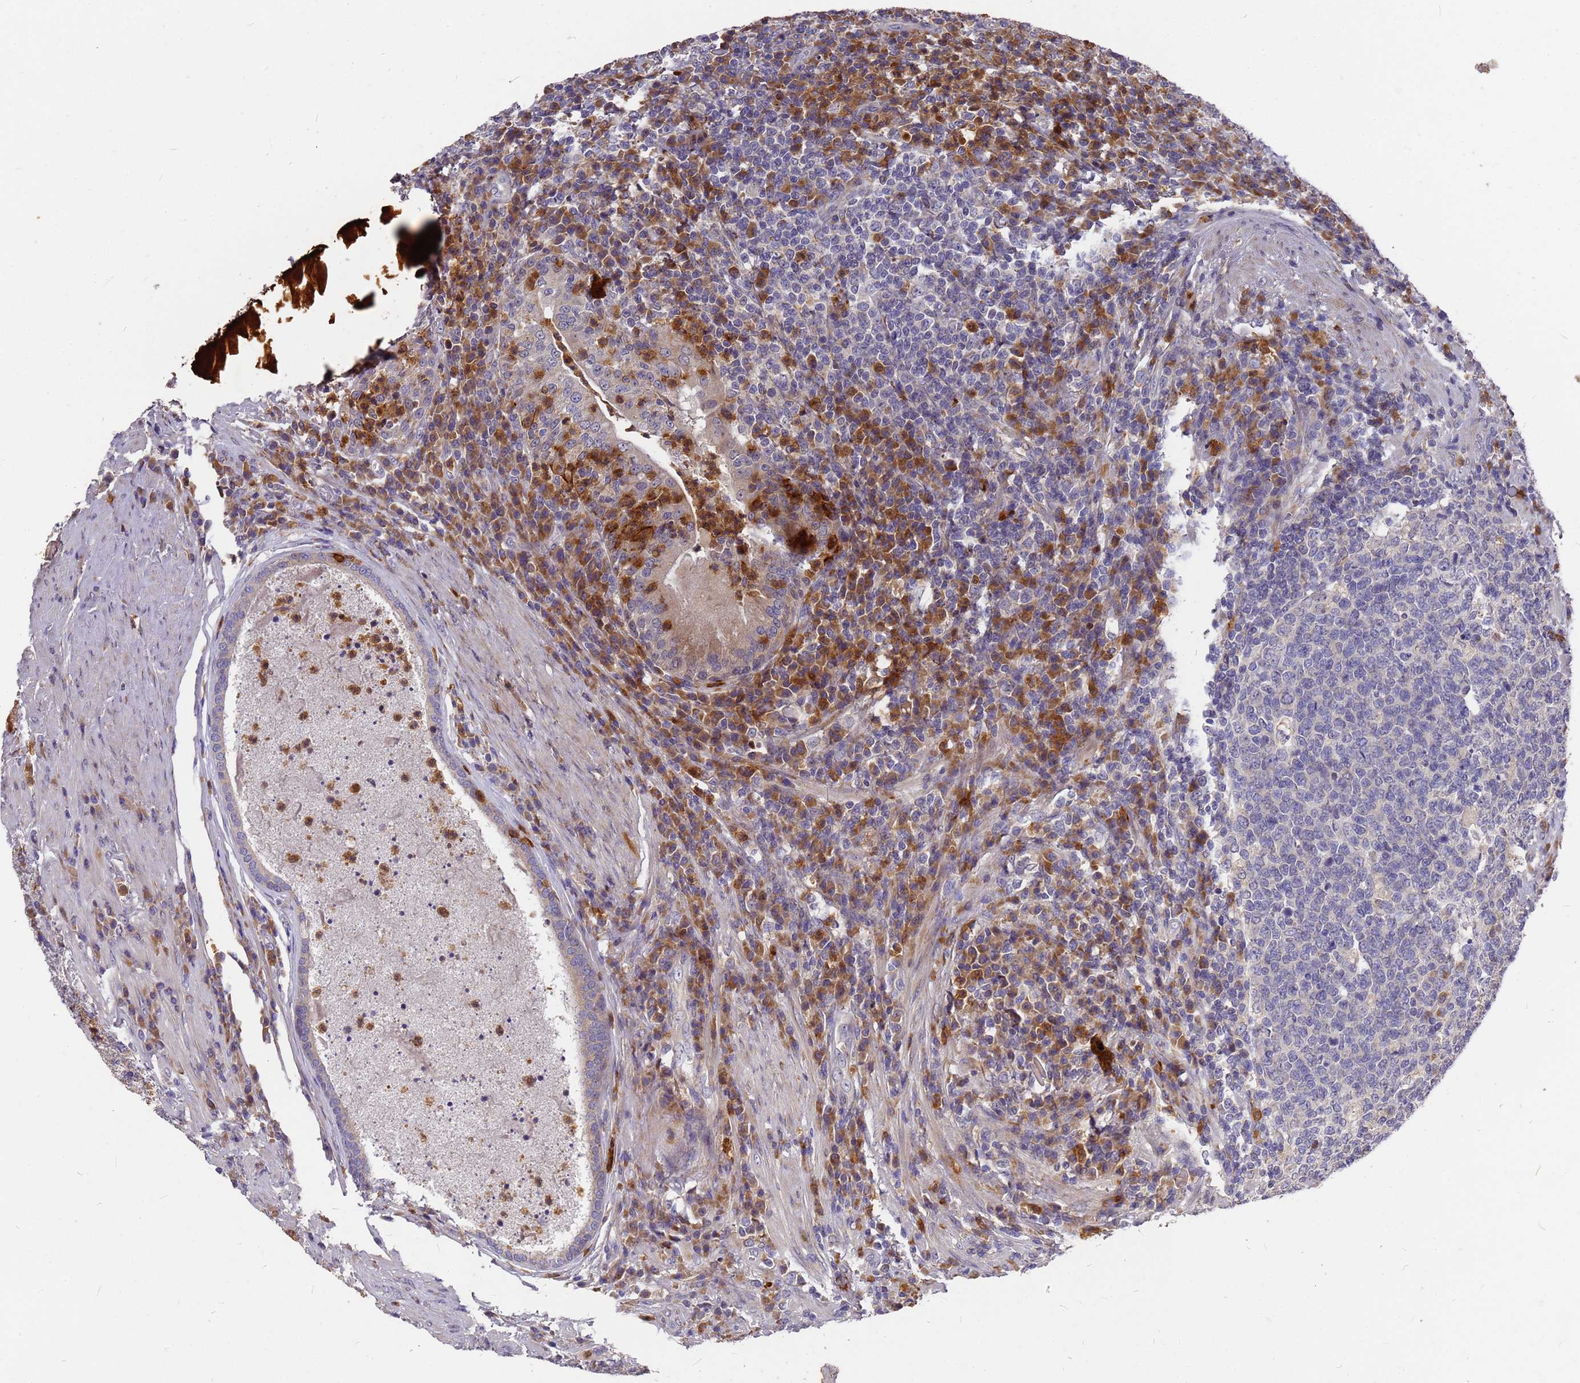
{"staining": {"intensity": "weak", "quantity": "<25%", "location": "cytoplasmic/membranous"}, "tissue": "prostate cancer", "cell_type": "Tumor cells", "image_type": "cancer", "snomed": [{"axis": "morphology", "description": "Adenocarcinoma, Low grade"}, {"axis": "topography", "description": "Prostate"}], "caption": "High magnification brightfield microscopy of prostate cancer (adenocarcinoma (low-grade)) stained with DAB (brown) and counterstained with hematoxylin (blue): tumor cells show no significant staining. (Stains: DAB immunohistochemistry with hematoxylin counter stain, Microscopy: brightfield microscopy at high magnification).", "gene": "ZNF717", "patient": {"sex": "male", "age": 68}}